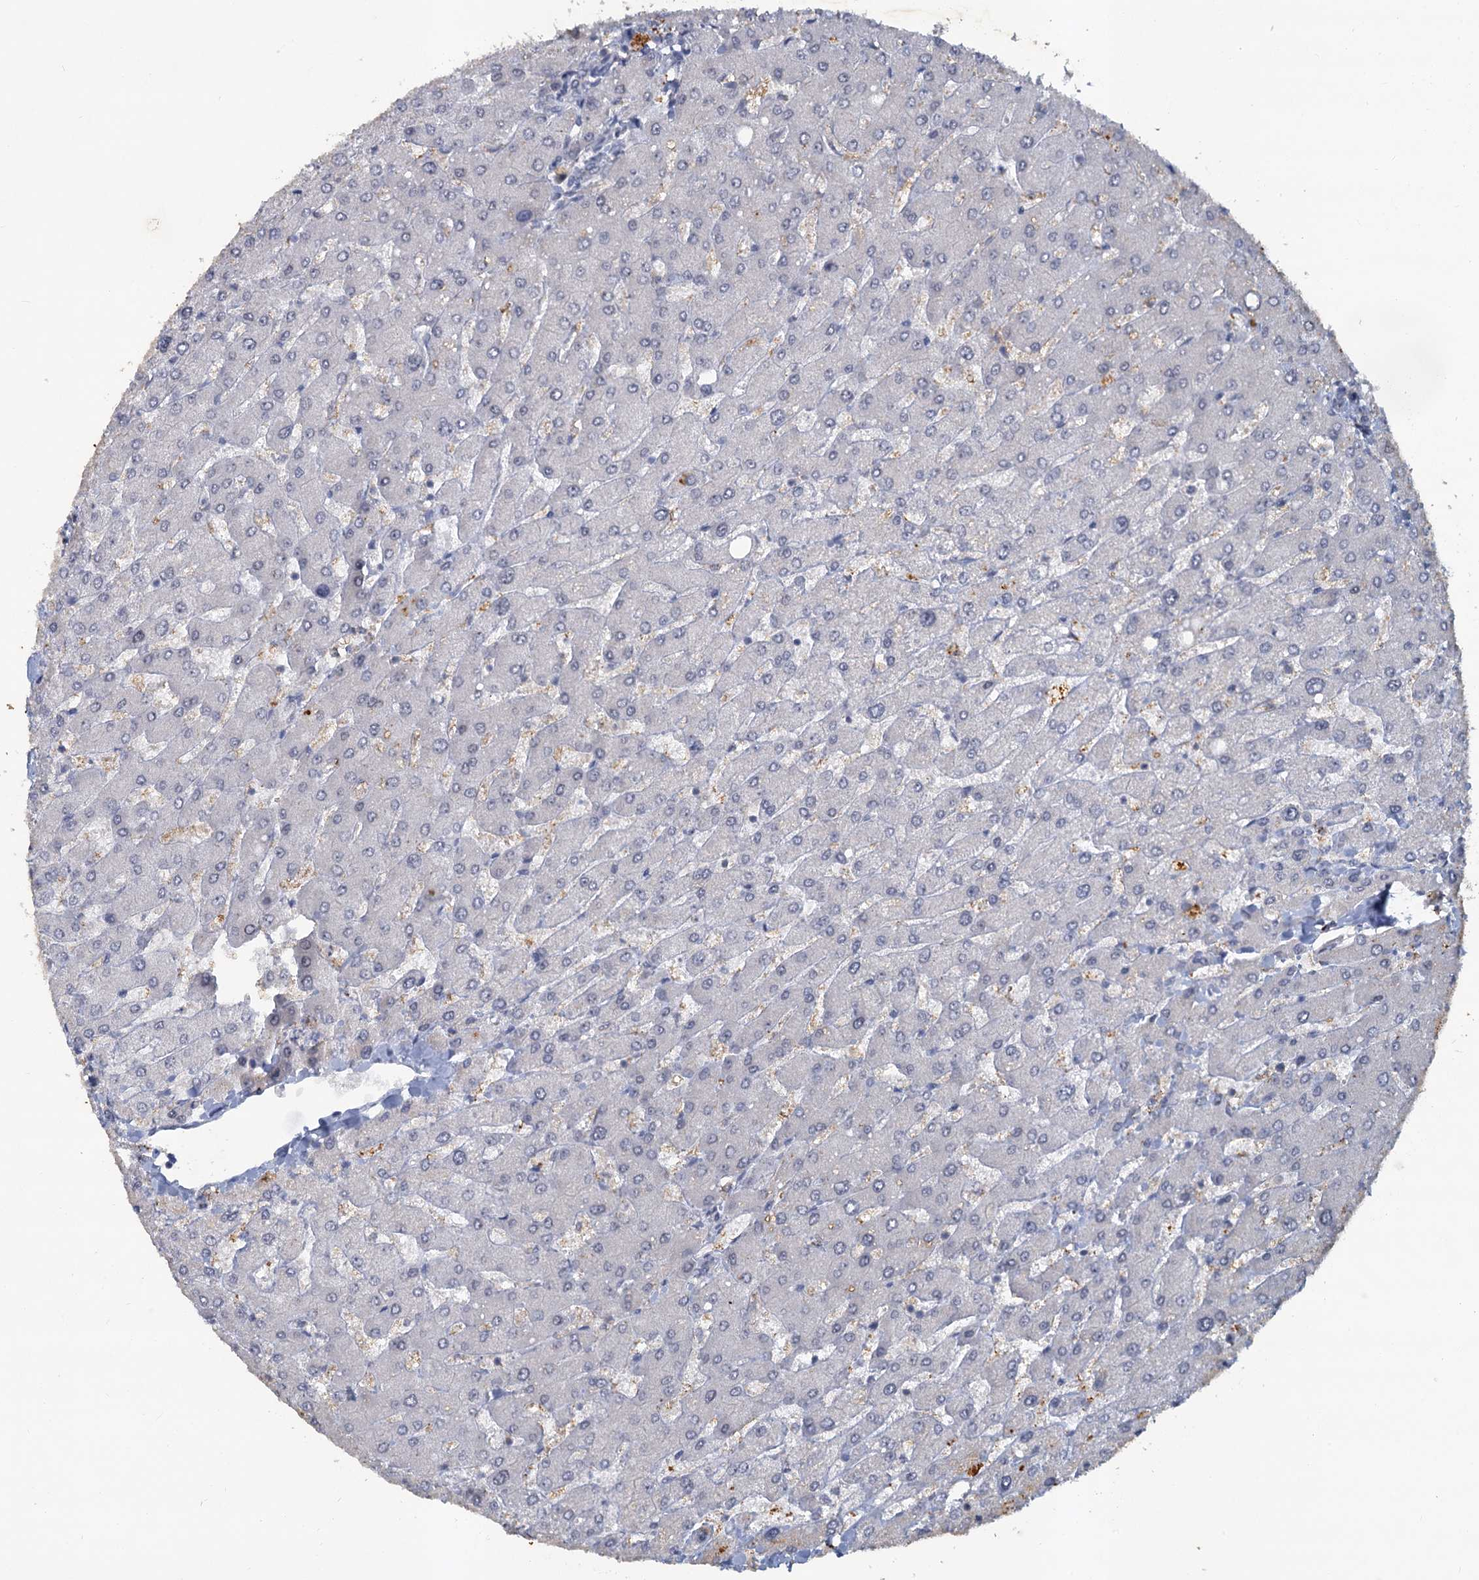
{"staining": {"intensity": "negative", "quantity": "none", "location": "none"}, "tissue": "liver", "cell_type": "Cholangiocytes", "image_type": "normal", "snomed": [{"axis": "morphology", "description": "Normal tissue, NOS"}, {"axis": "topography", "description": "Liver"}], "caption": "IHC histopathology image of normal liver: human liver stained with DAB (3,3'-diaminobenzidine) reveals no significant protein positivity in cholangiocytes.", "gene": "MUCL1", "patient": {"sex": "male", "age": 55}}